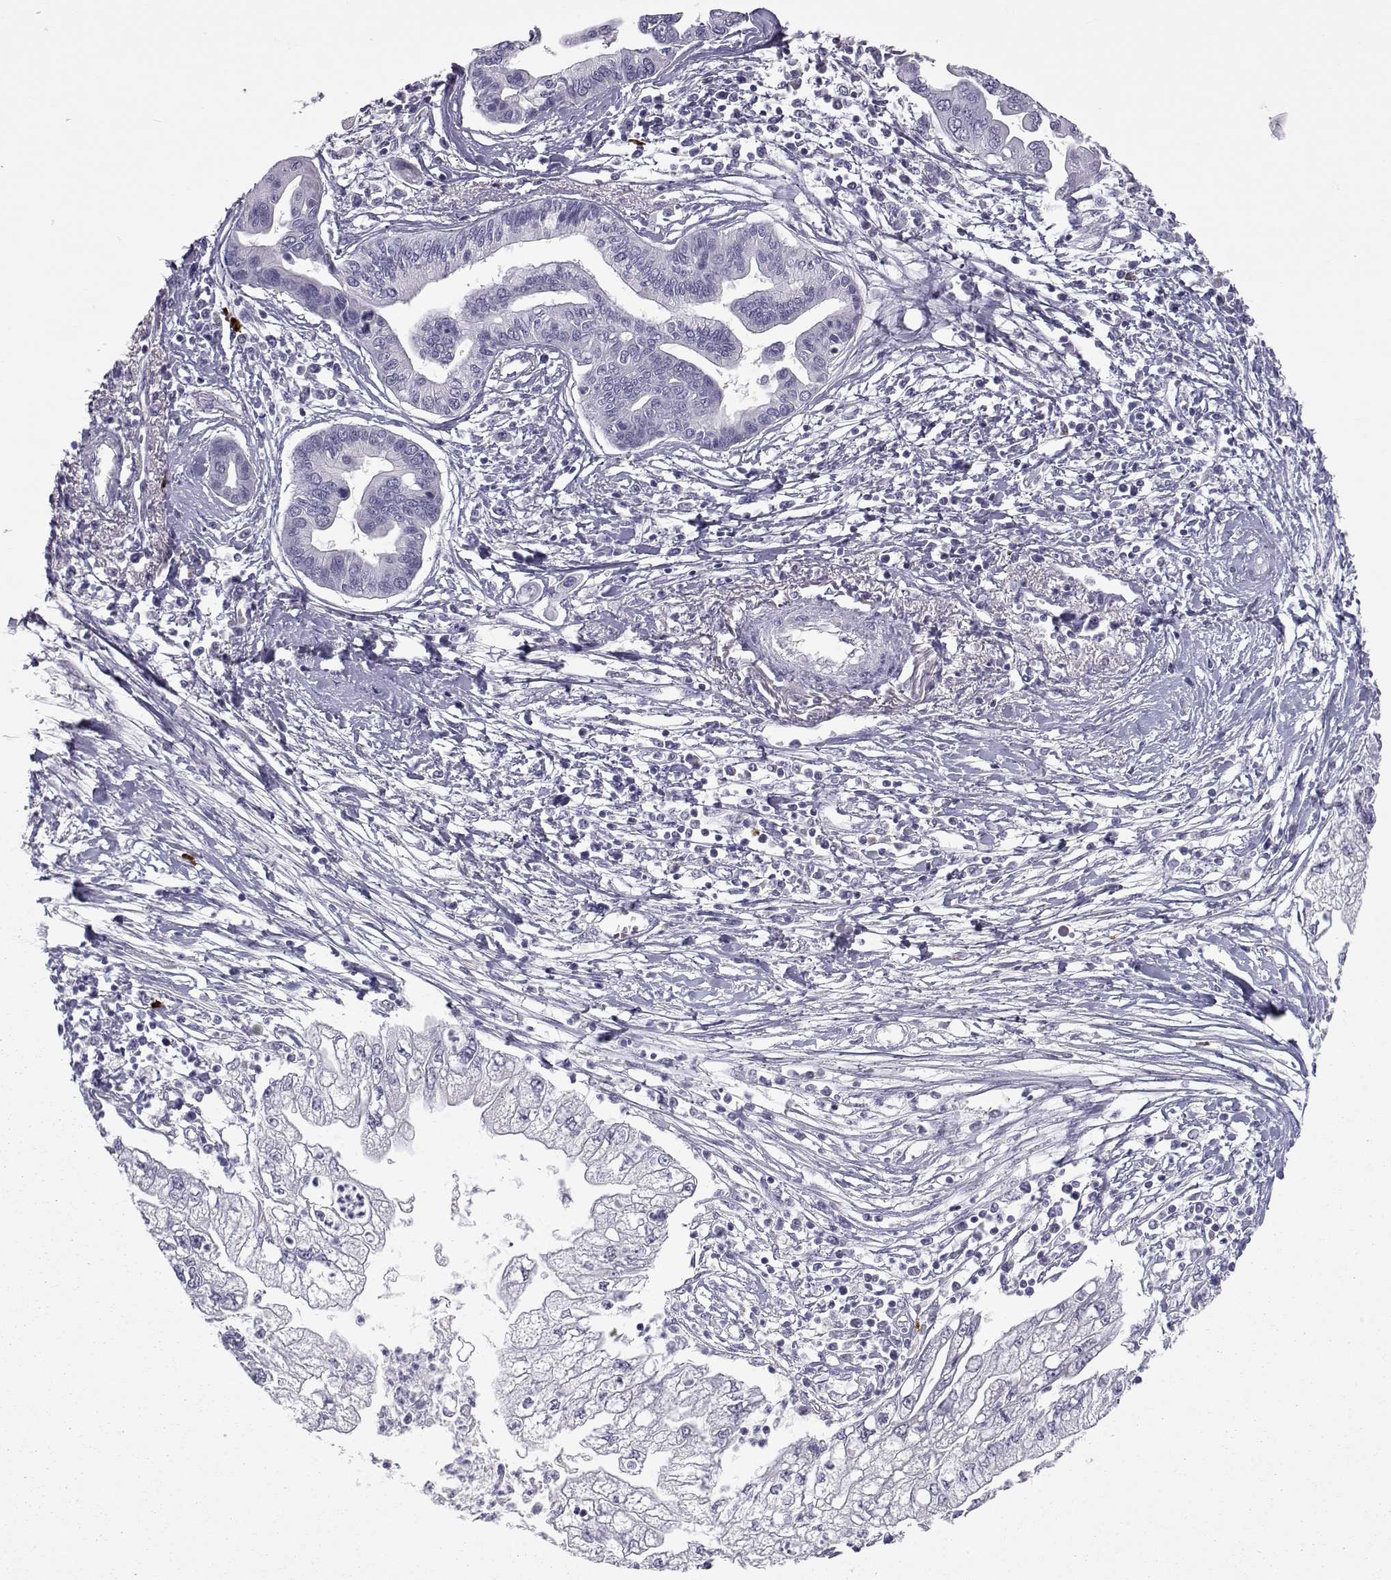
{"staining": {"intensity": "negative", "quantity": "none", "location": "none"}, "tissue": "pancreatic cancer", "cell_type": "Tumor cells", "image_type": "cancer", "snomed": [{"axis": "morphology", "description": "Adenocarcinoma, NOS"}, {"axis": "topography", "description": "Pancreas"}], "caption": "Tumor cells show no significant protein expression in pancreatic cancer (adenocarcinoma).", "gene": "NPVF", "patient": {"sex": "male", "age": 70}}